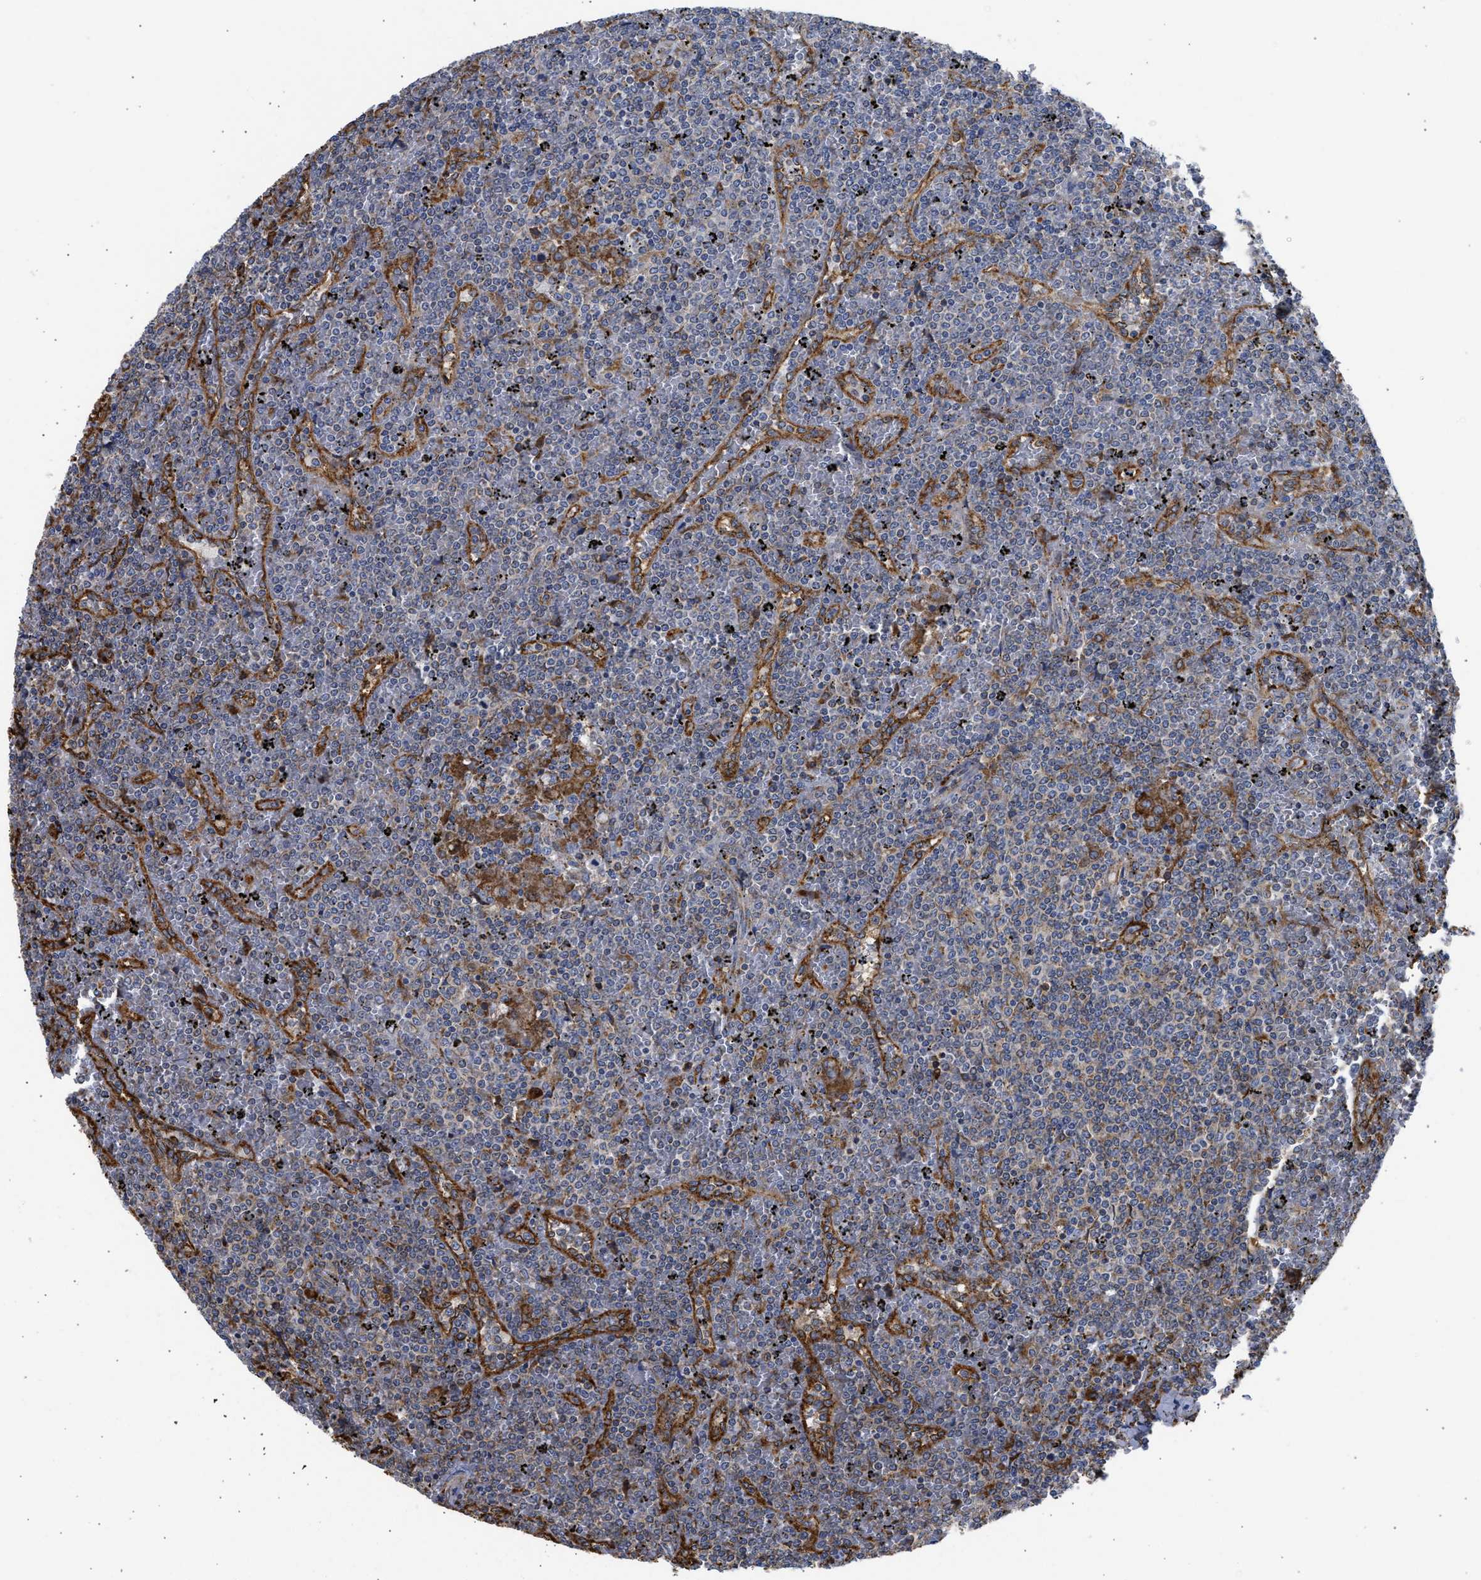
{"staining": {"intensity": "moderate", "quantity": "<25%", "location": "cytoplasmic/membranous"}, "tissue": "lymphoma", "cell_type": "Tumor cells", "image_type": "cancer", "snomed": [{"axis": "morphology", "description": "Malignant lymphoma, non-Hodgkin's type, Low grade"}, {"axis": "topography", "description": "Spleen"}], "caption": "About <25% of tumor cells in human lymphoma display moderate cytoplasmic/membranous protein expression as visualized by brown immunohistochemical staining.", "gene": "CYCS", "patient": {"sex": "female", "age": 19}}